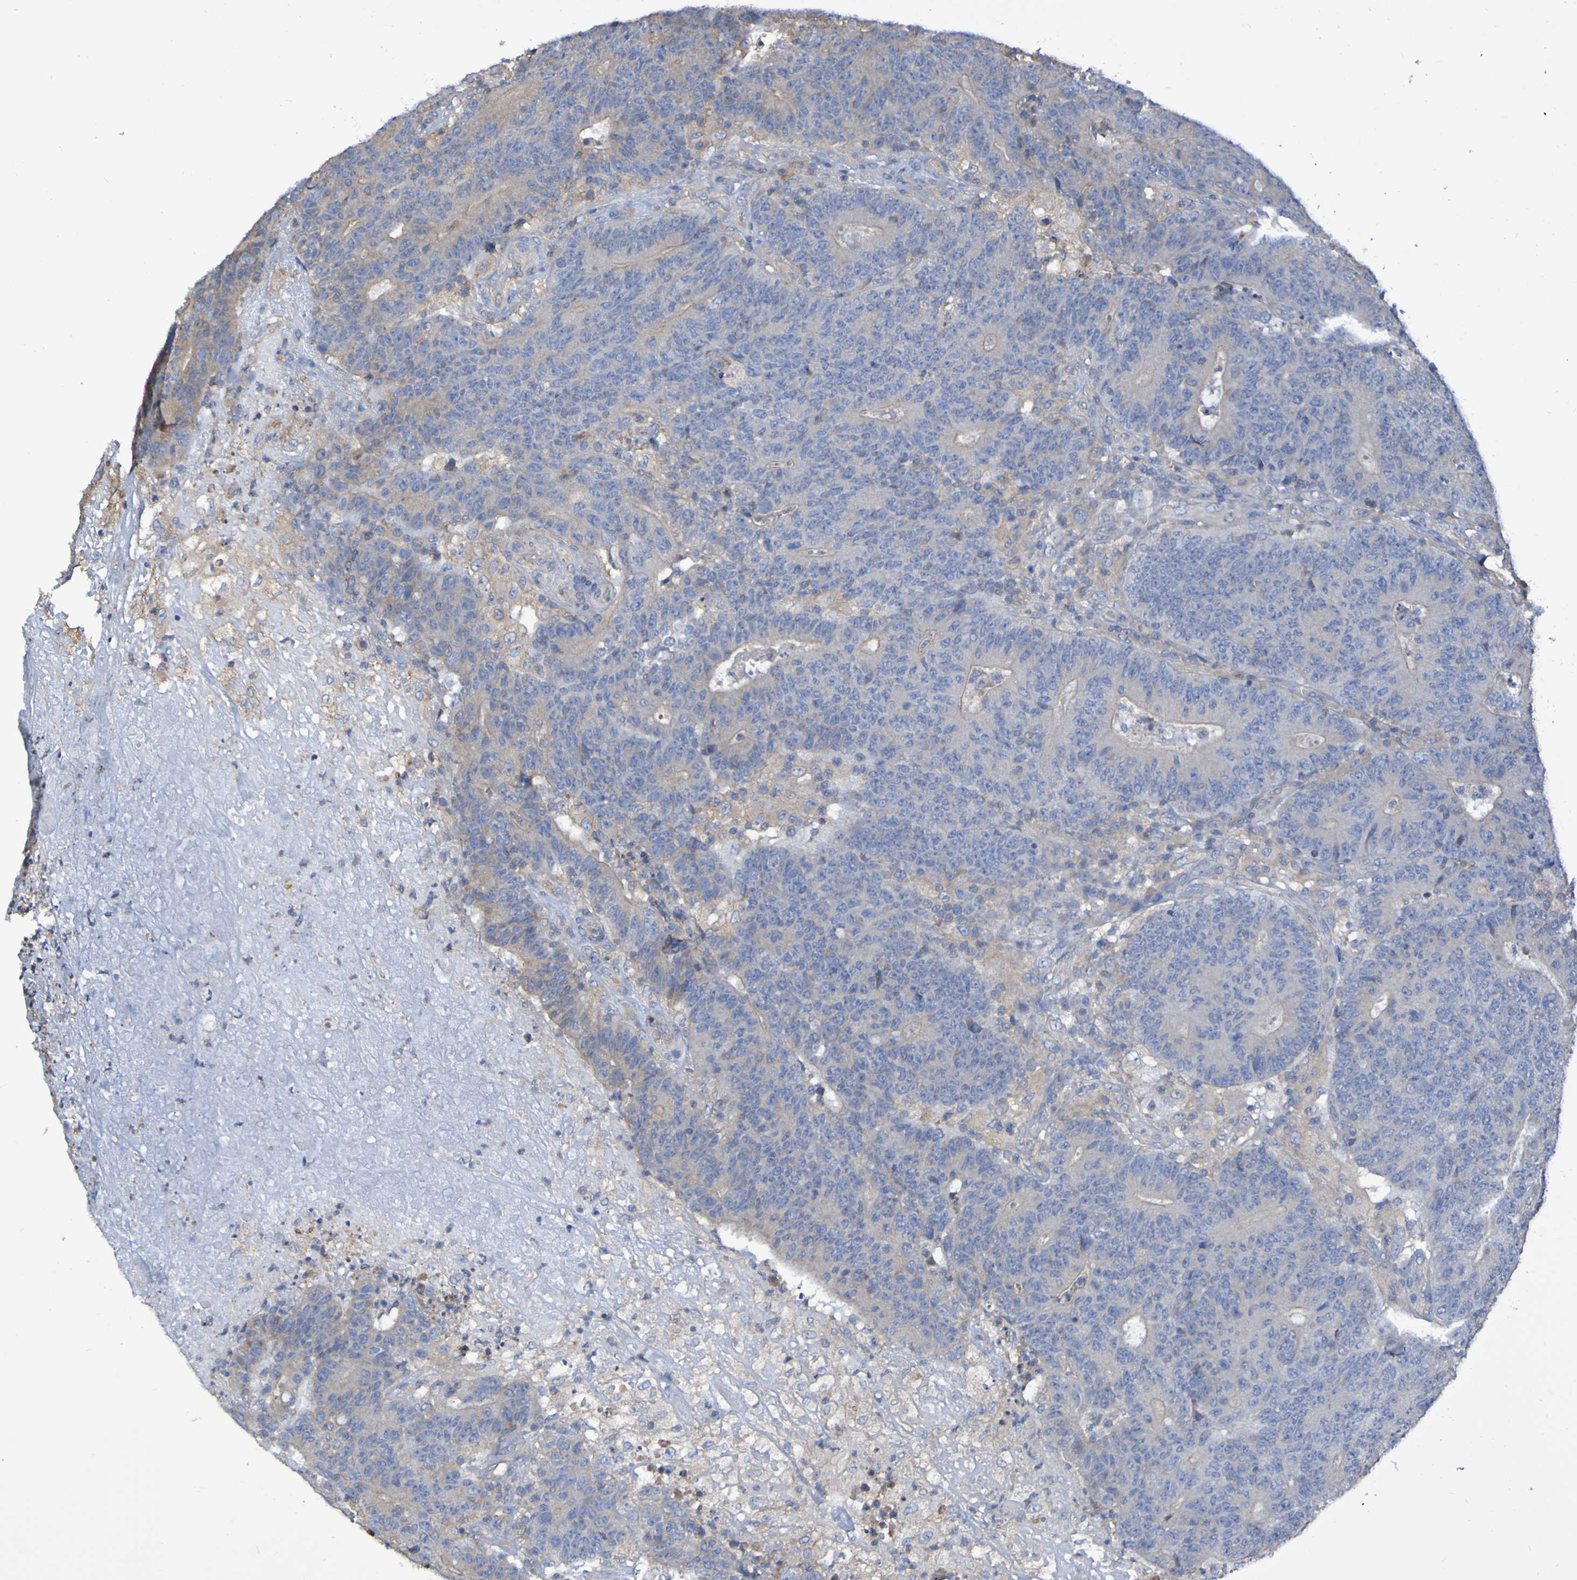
{"staining": {"intensity": "weak", "quantity": "<25%", "location": "cytoplasmic/membranous"}, "tissue": "colorectal cancer", "cell_type": "Tumor cells", "image_type": "cancer", "snomed": [{"axis": "morphology", "description": "Normal tissue, NOS"}, {"axis": "morphology", "description": "Adenocarcinoma, NOS"}, {"axis": "topography", "description": "Colon"}], "caption": "Immunohistochemistry micrograph of neoplastic tissue: colorectal cancer (adenocarcinoma) stained with DAB (3,3'-diaminobenzidine) demonstrates no significant protein positivity in tumor cells.", "gene": "SYNJ1", "patient": {"sex": "female", "age": 75}}